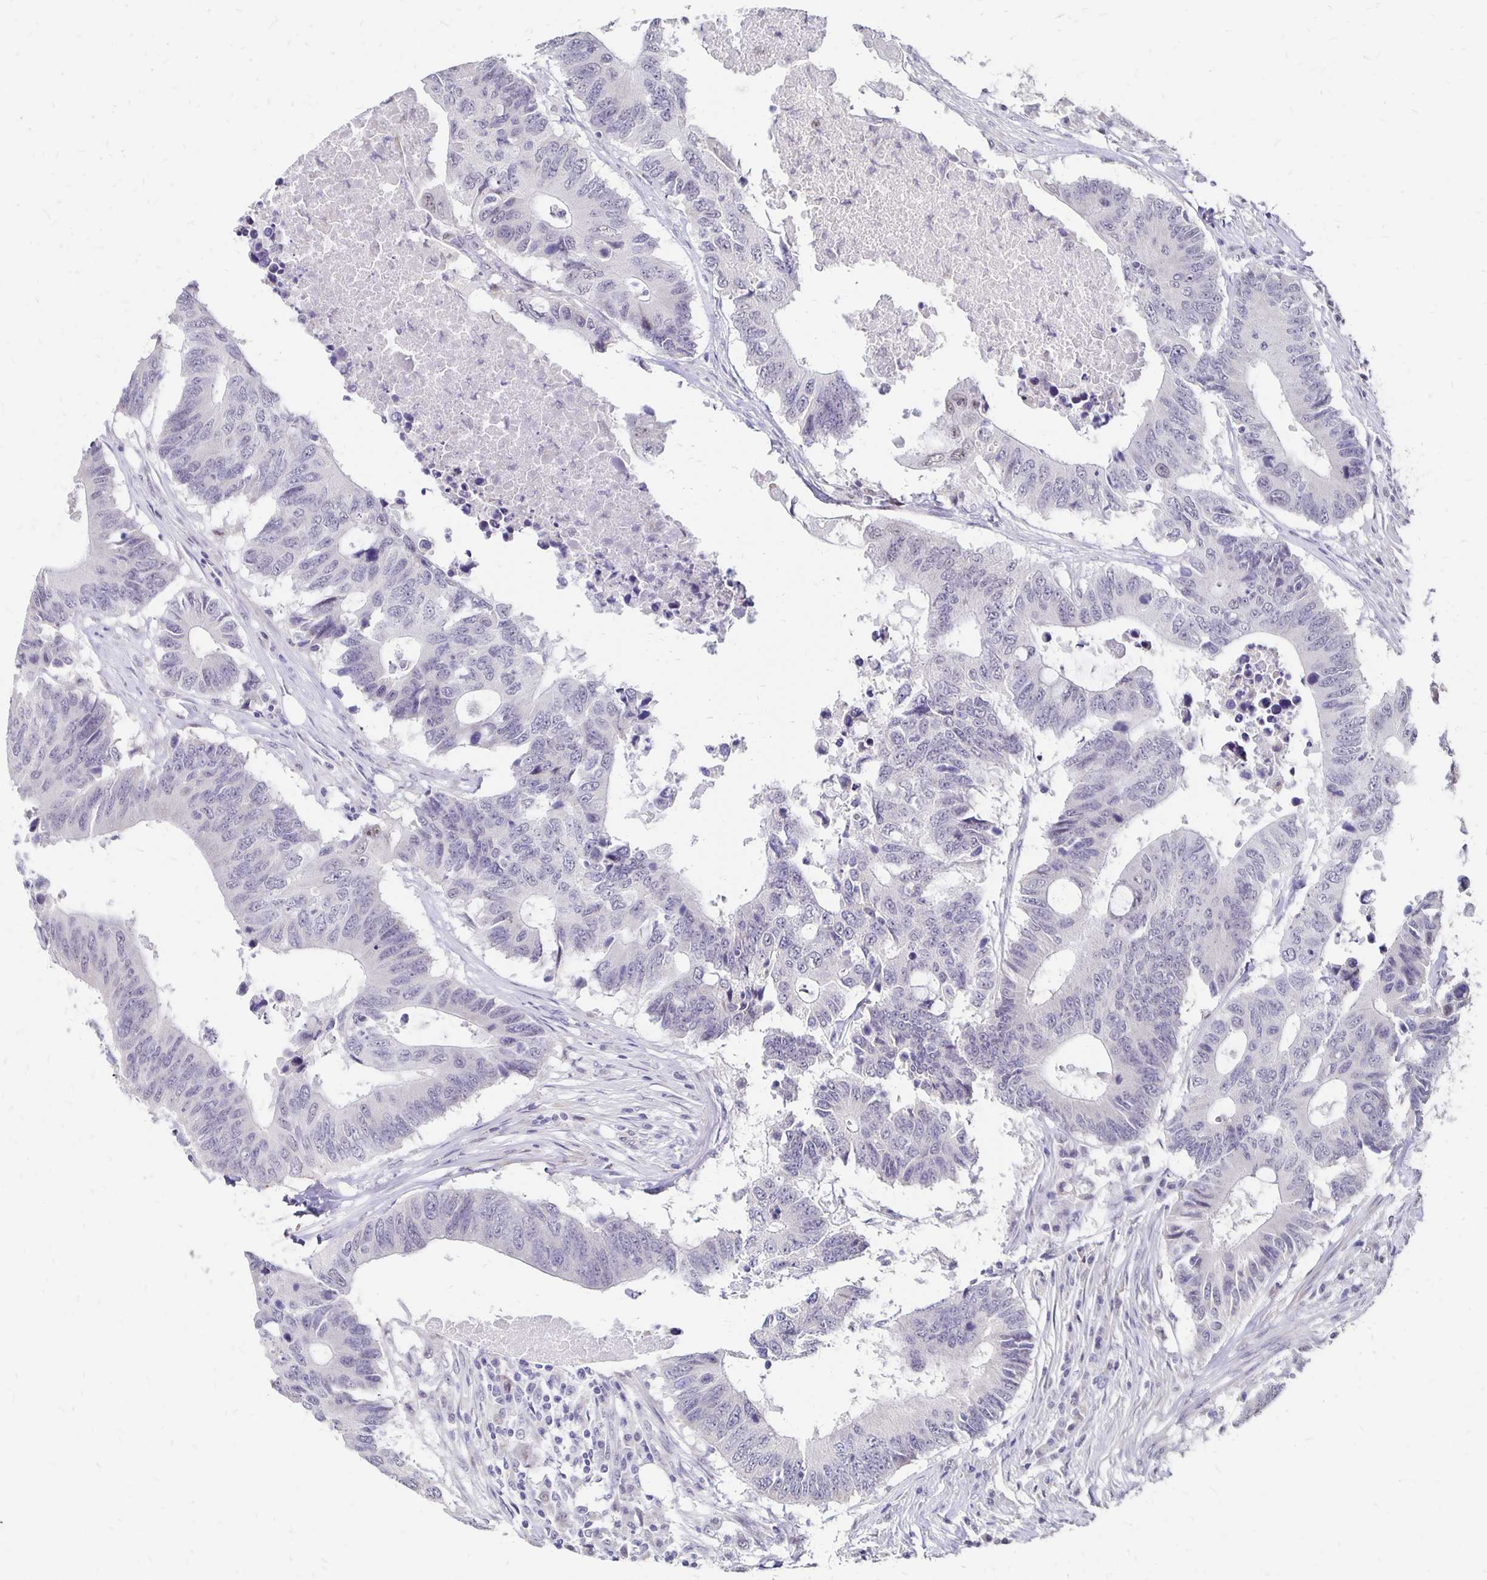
{"staining": {"intensity": "negative", "quantity": "none", "location": "none"}, "tissue": "colorectal cancer", "cell_type": "Tumor cells", "image_type": "cancer", "snomed": [{"axis": "morphology", "description": "Adenocarcinoma, NOS"}, {"axis": "topography", "description": "Colon"}], "caption": "There is no significant expression in tumor cells of colorectal cancer (adenocarcinoma).", "gene": "ATOSB", "patient": {"sex": "male", "age": 71}}